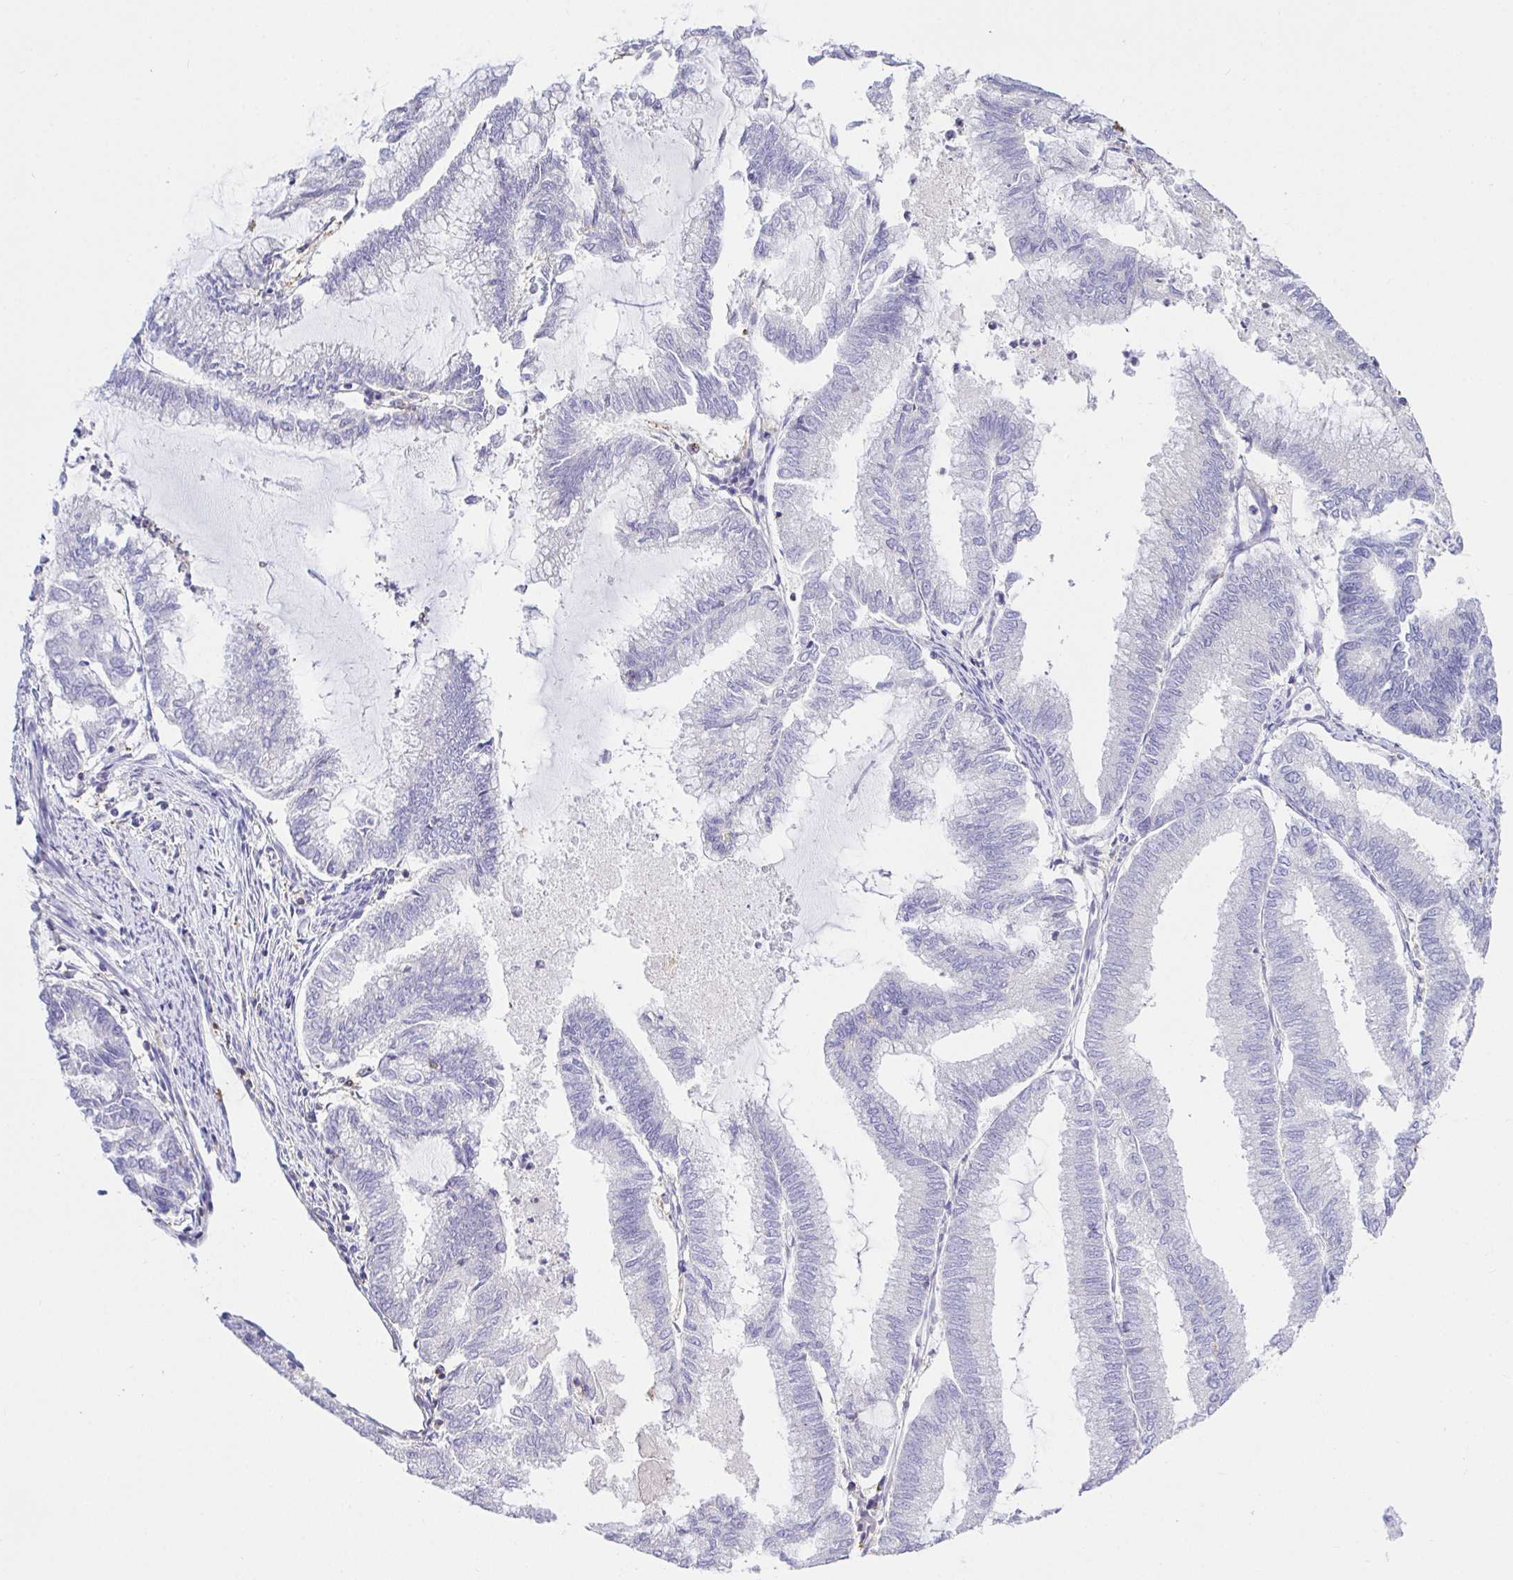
{"staining": {"intensity": "negative", "quantity": "none", "location": "none"}, "tissue": "endometrial cancer", "cell_type": "Tumor cells", "image_type": "cancer", "snomed": [{"axis": "morphology", "description": "Adenocarcinoma, NOS"}, {"axis": "topography", "description": "Endometrium"}], "caption": "Immunohistochemistry photomicrograph of human endometrial adenocarcinoma stained for a protein (brown), which displays no staining in tumor cells.", "gene": "SKAP1", "patient": {"sex": "female", "age": 79}}